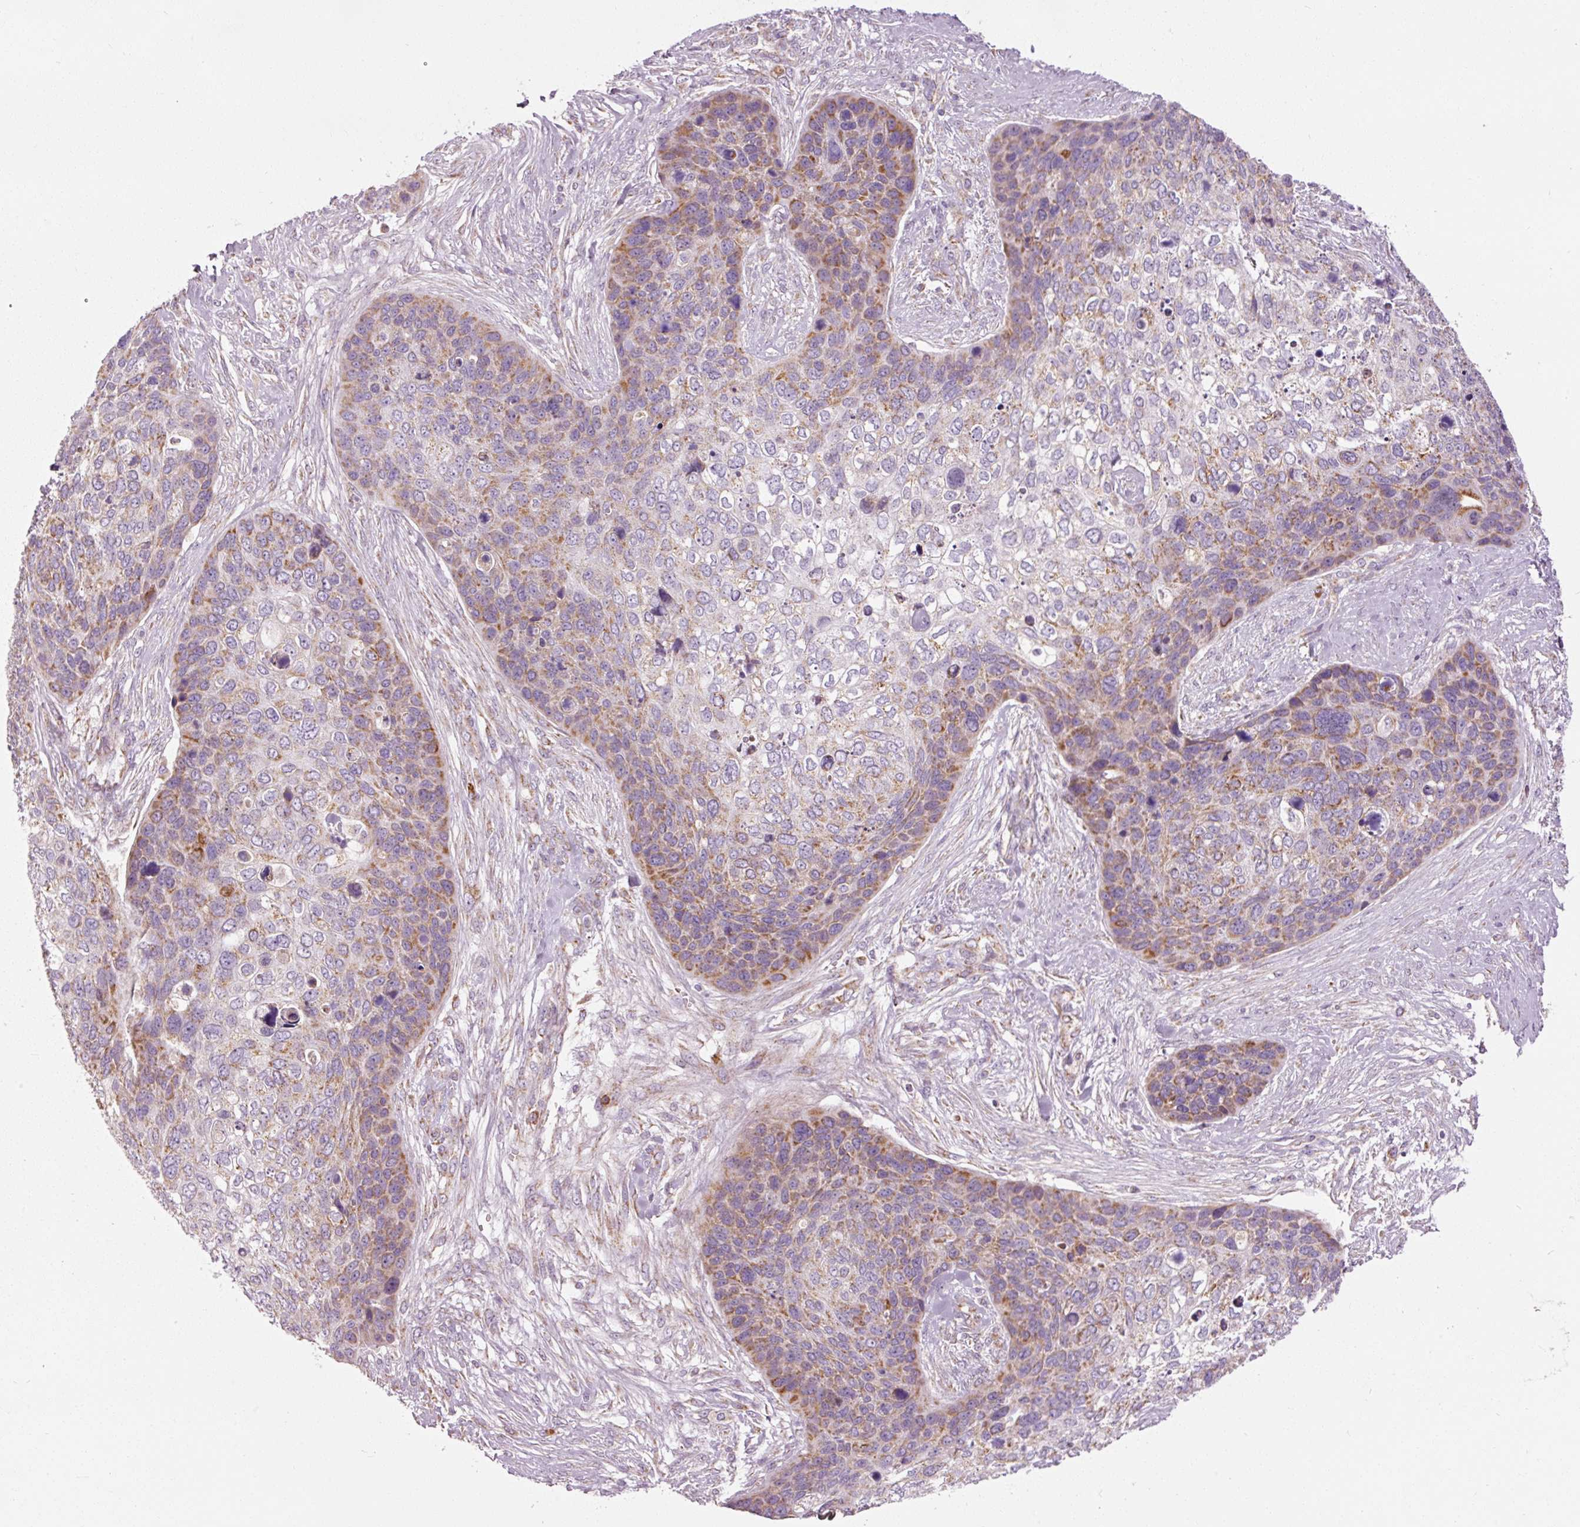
{"staining": {"intensity": "moderate", "quantity": "25%-75%", "location": "cytoplasmic/membranous"}, "tissue": "skin cancer", "cell_type": "Tumor cells", "image_type": "cancer", "snomed": [{"axis": "morphology", "description": "Basal cell carcinoma"}, {"axis": "topography", "description": "Skin"}], "caption": "The image reveals staining of skin cancer, revealing moderate cytoplasmic/membranous protein expression (brown color) within tumor cells. (DAB IHC with brightfield microscopy, high magnification).", "gene": "NDUFB4", "patient": {"sex": "female", "age": 74}}